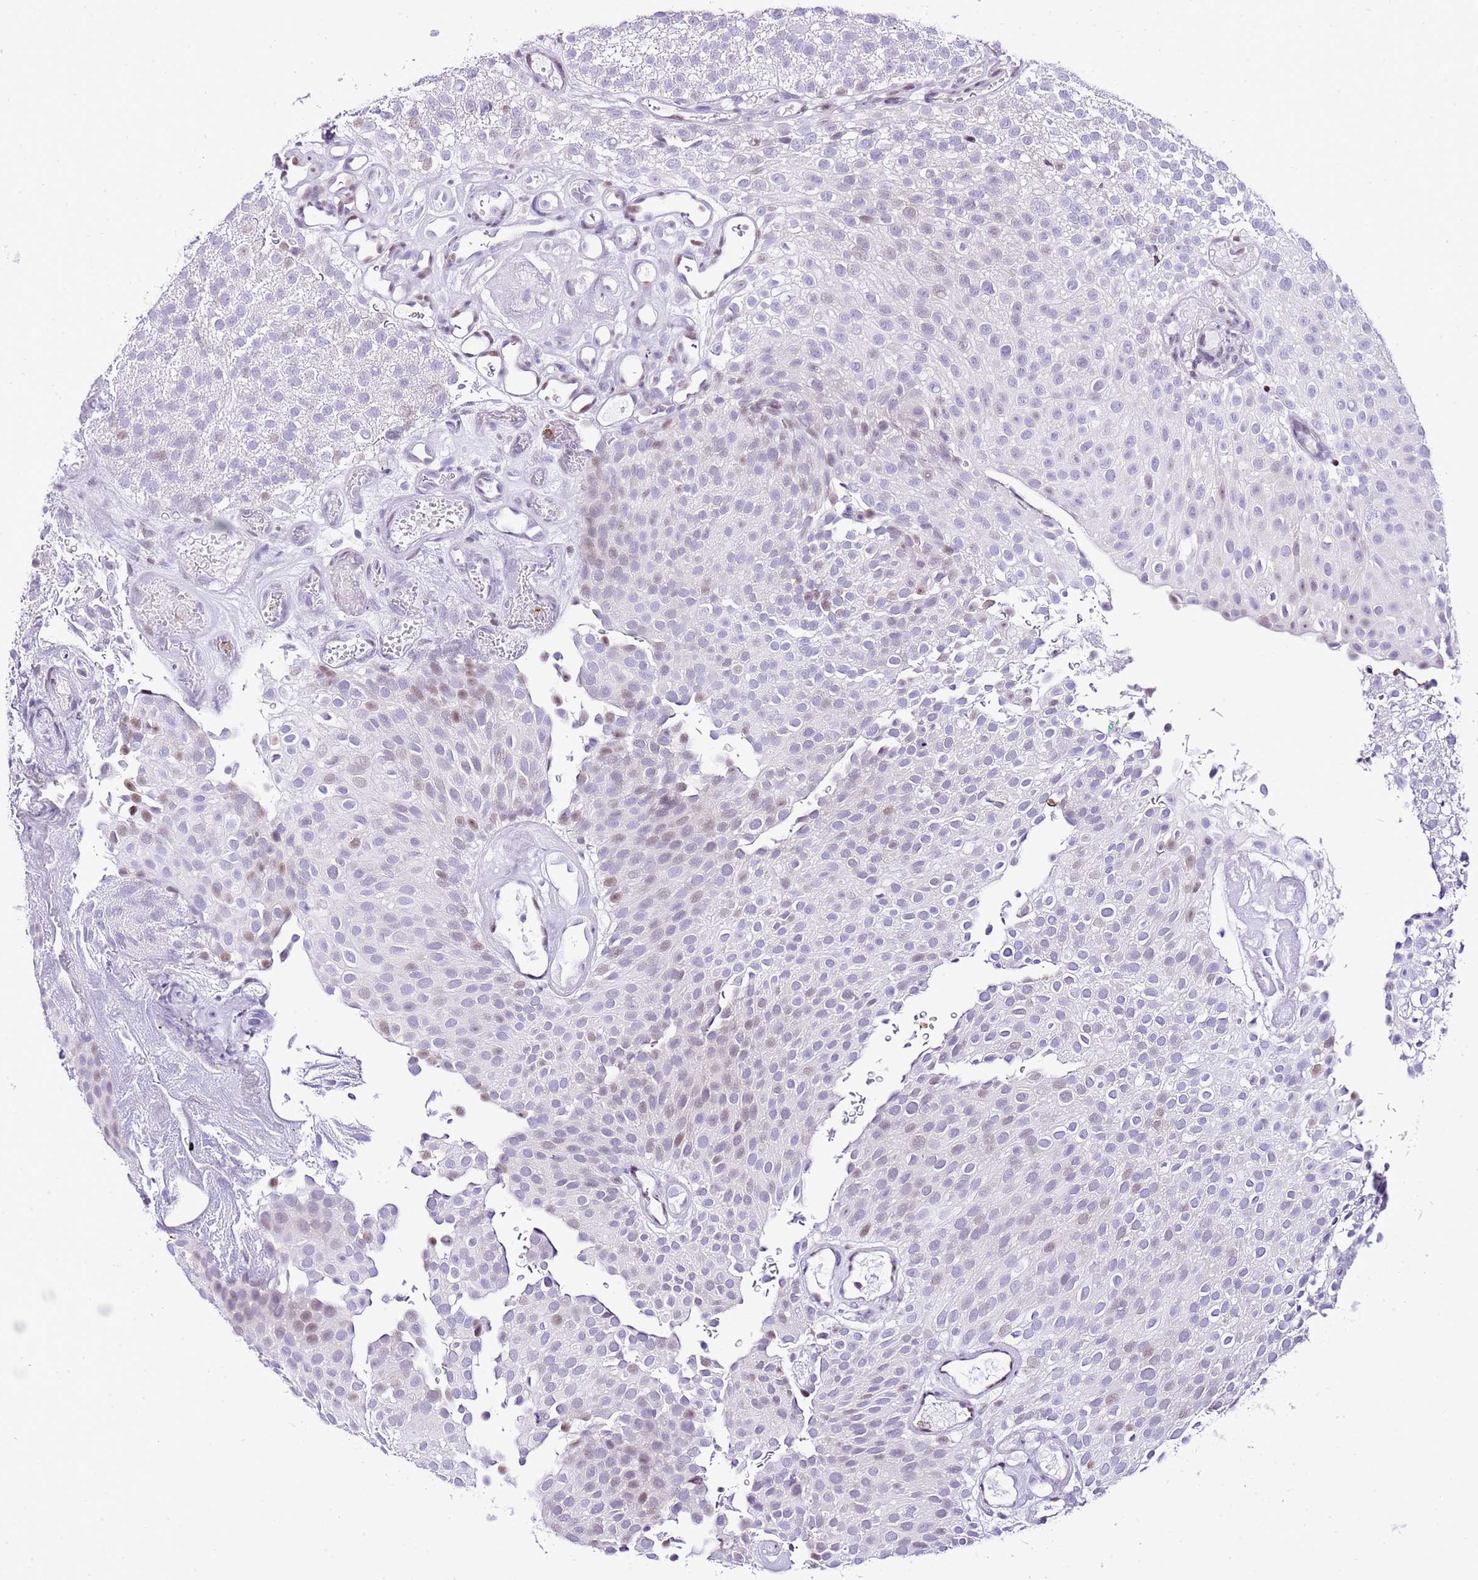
{"staining": {"intensity": "weak", "quantity": "<25%", "location": "nuclear"}, "tissue": "urothelial cancer", "cell_type": "Tumor cells", "image_type": "cancer", "snomed": [{"axis": "morphology", "description": "Urothelial carcinoma, Low grade"}, {"axis": "topography", "description": "Urinary bladder"}], "caption": "High magnification brightfield microscopy of urothelial cancer stained with DAB (brown) and counterstained with hematoxylin (blue): tumor cells show no significant staining.", "gene": "PRR15", "patient": {"sex": "male", "age": 78}}